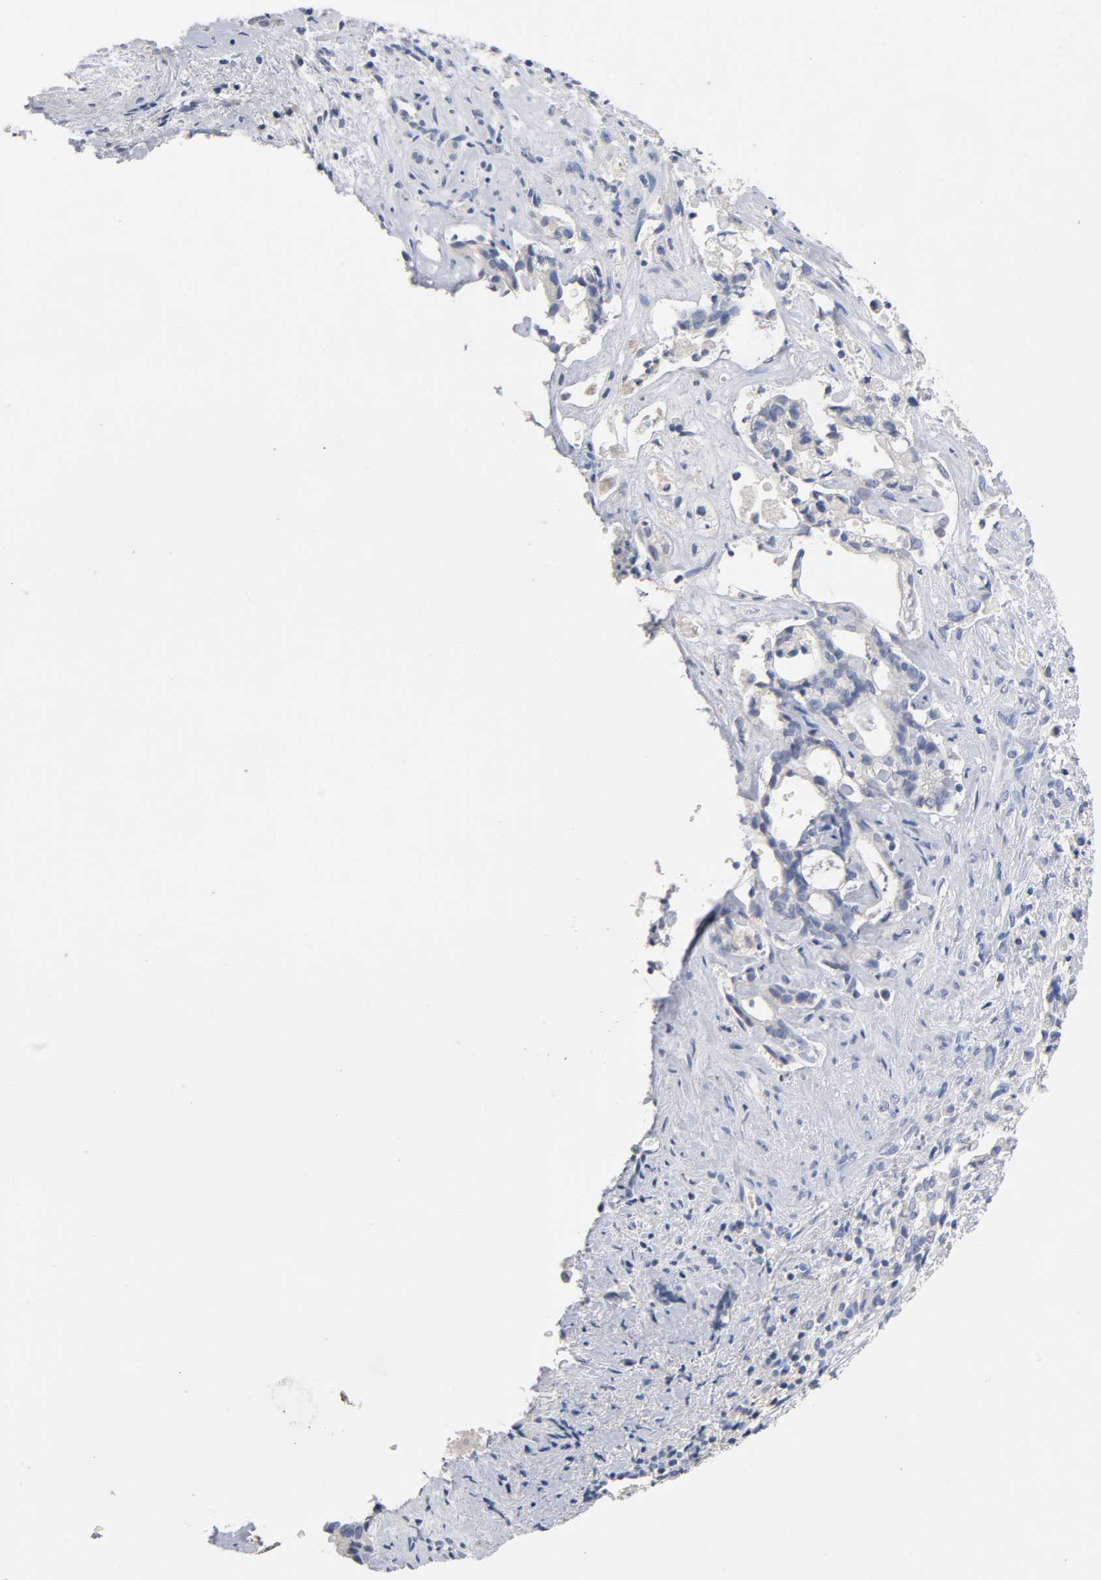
{"staining": {"intensity": "negative", "quantity": "none", "location": "none"}, "tissue": "liver cancer", "cell_type": "Tumor cells", "image_type": "cancer", "snomed": [{"axis": "morphology", "description": "Cholangiocarcinoma"}, {"axis": "topography", "description": "Liver"}], "caption": "A high-resolution image shows IHC staining of liver cancer, which reveals no significant staining in tumor cells.", "gene": "ZCCHC13", "patient": {"sex": "male", "age": 57}}